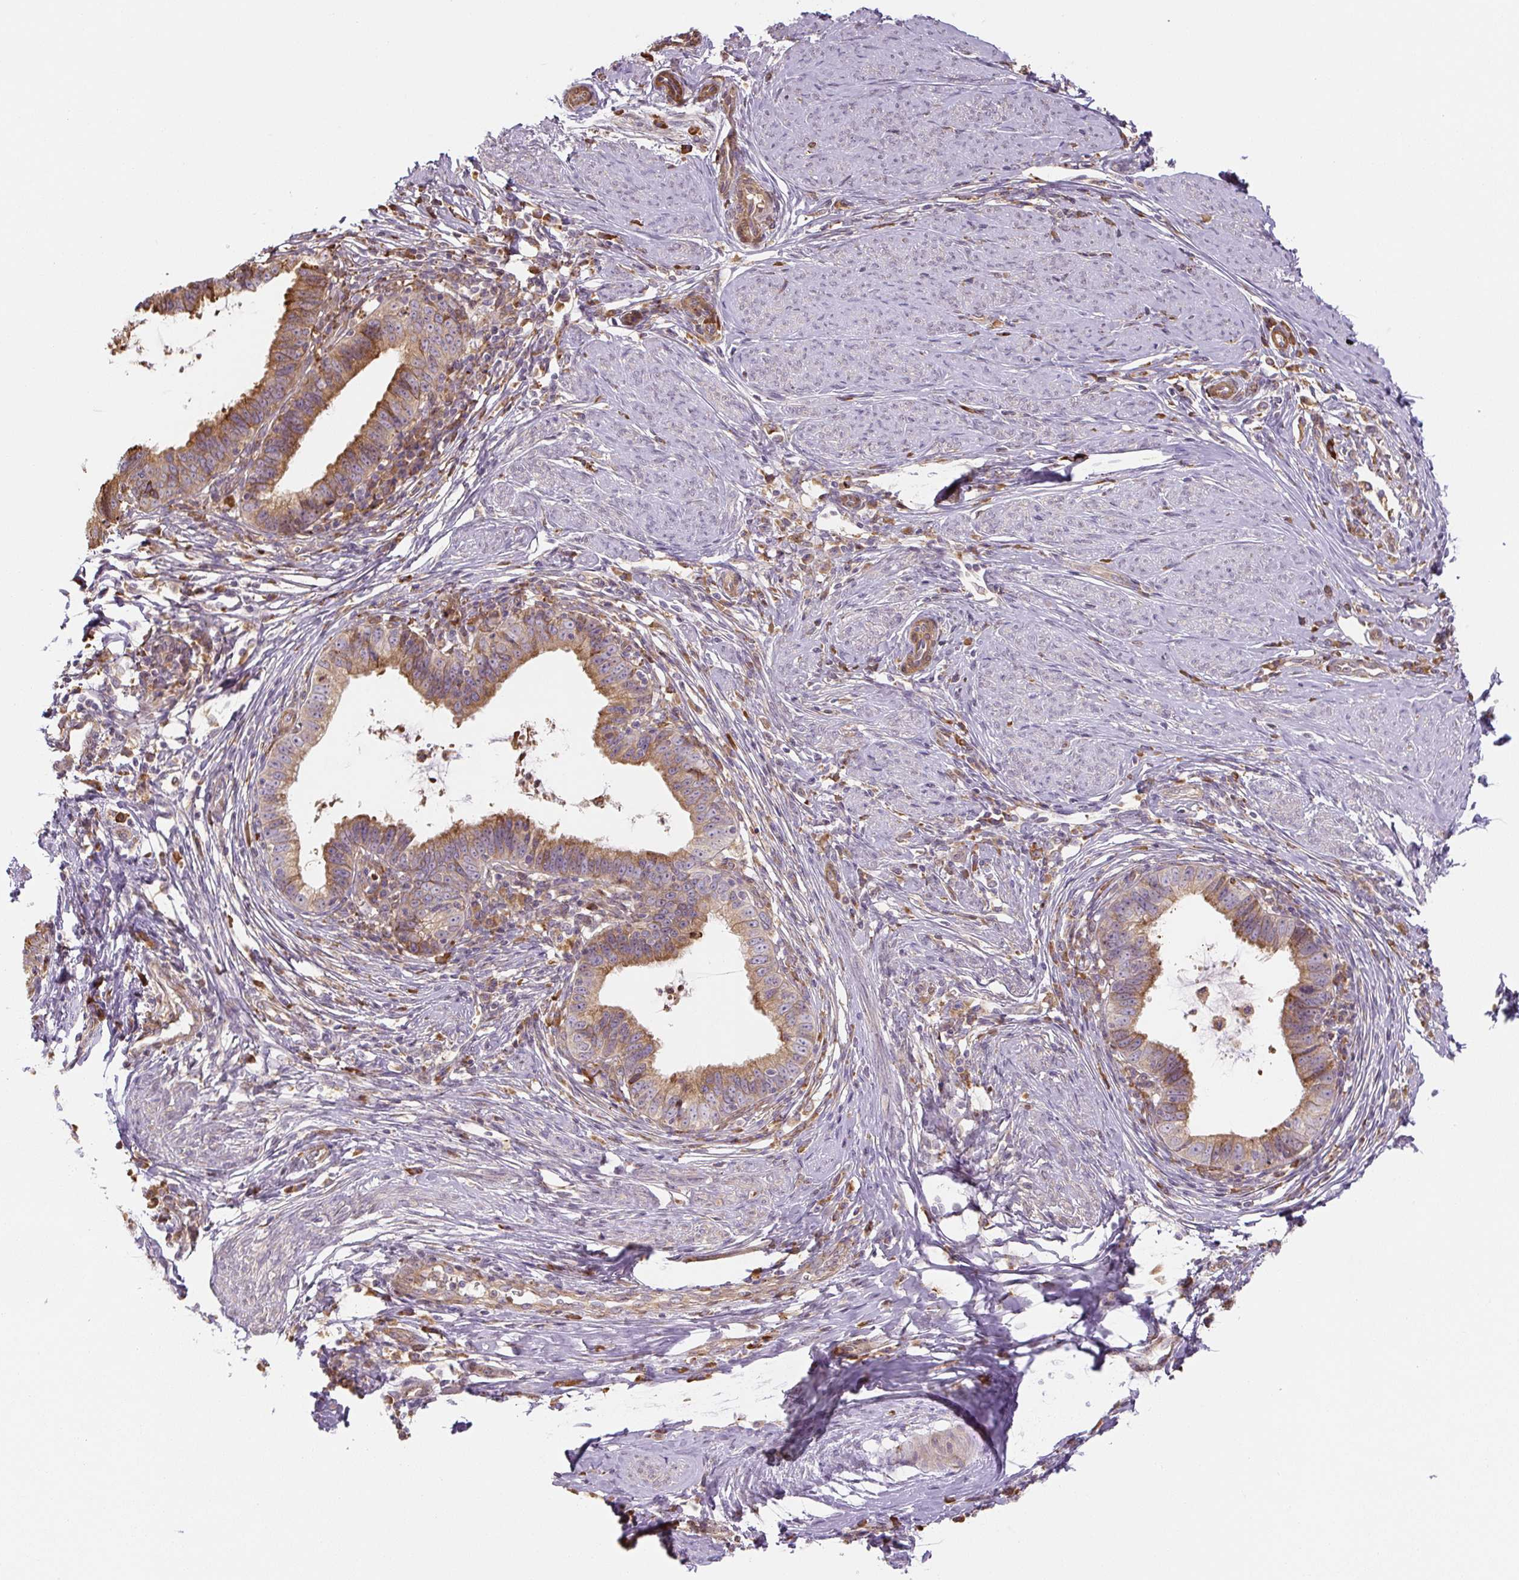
{"staining": {"intensity": "moderate", "quantity": ">75%", "location": "cytoplasmic/membranous"}, "tissue": "cervical cancer", "cell_type": "Tumor cells", "image_type": "cancer", "snomed": [{"axis": "morphology", "description": "Adenocarcinoma, NOS"}, {"axis": "topography", "description": "Cervix"}], "caption": "High-magnification brightfield microscopy of cervical cancer stained with DAB (brown) and counterstained with hematoxylin (blue). tumor cells exhibit moderate cytoplasmic/membranous staining is identified in approximately>75% of cells.", "gene": "RASA1", "patient": {"sex": "female", "age": 36}}